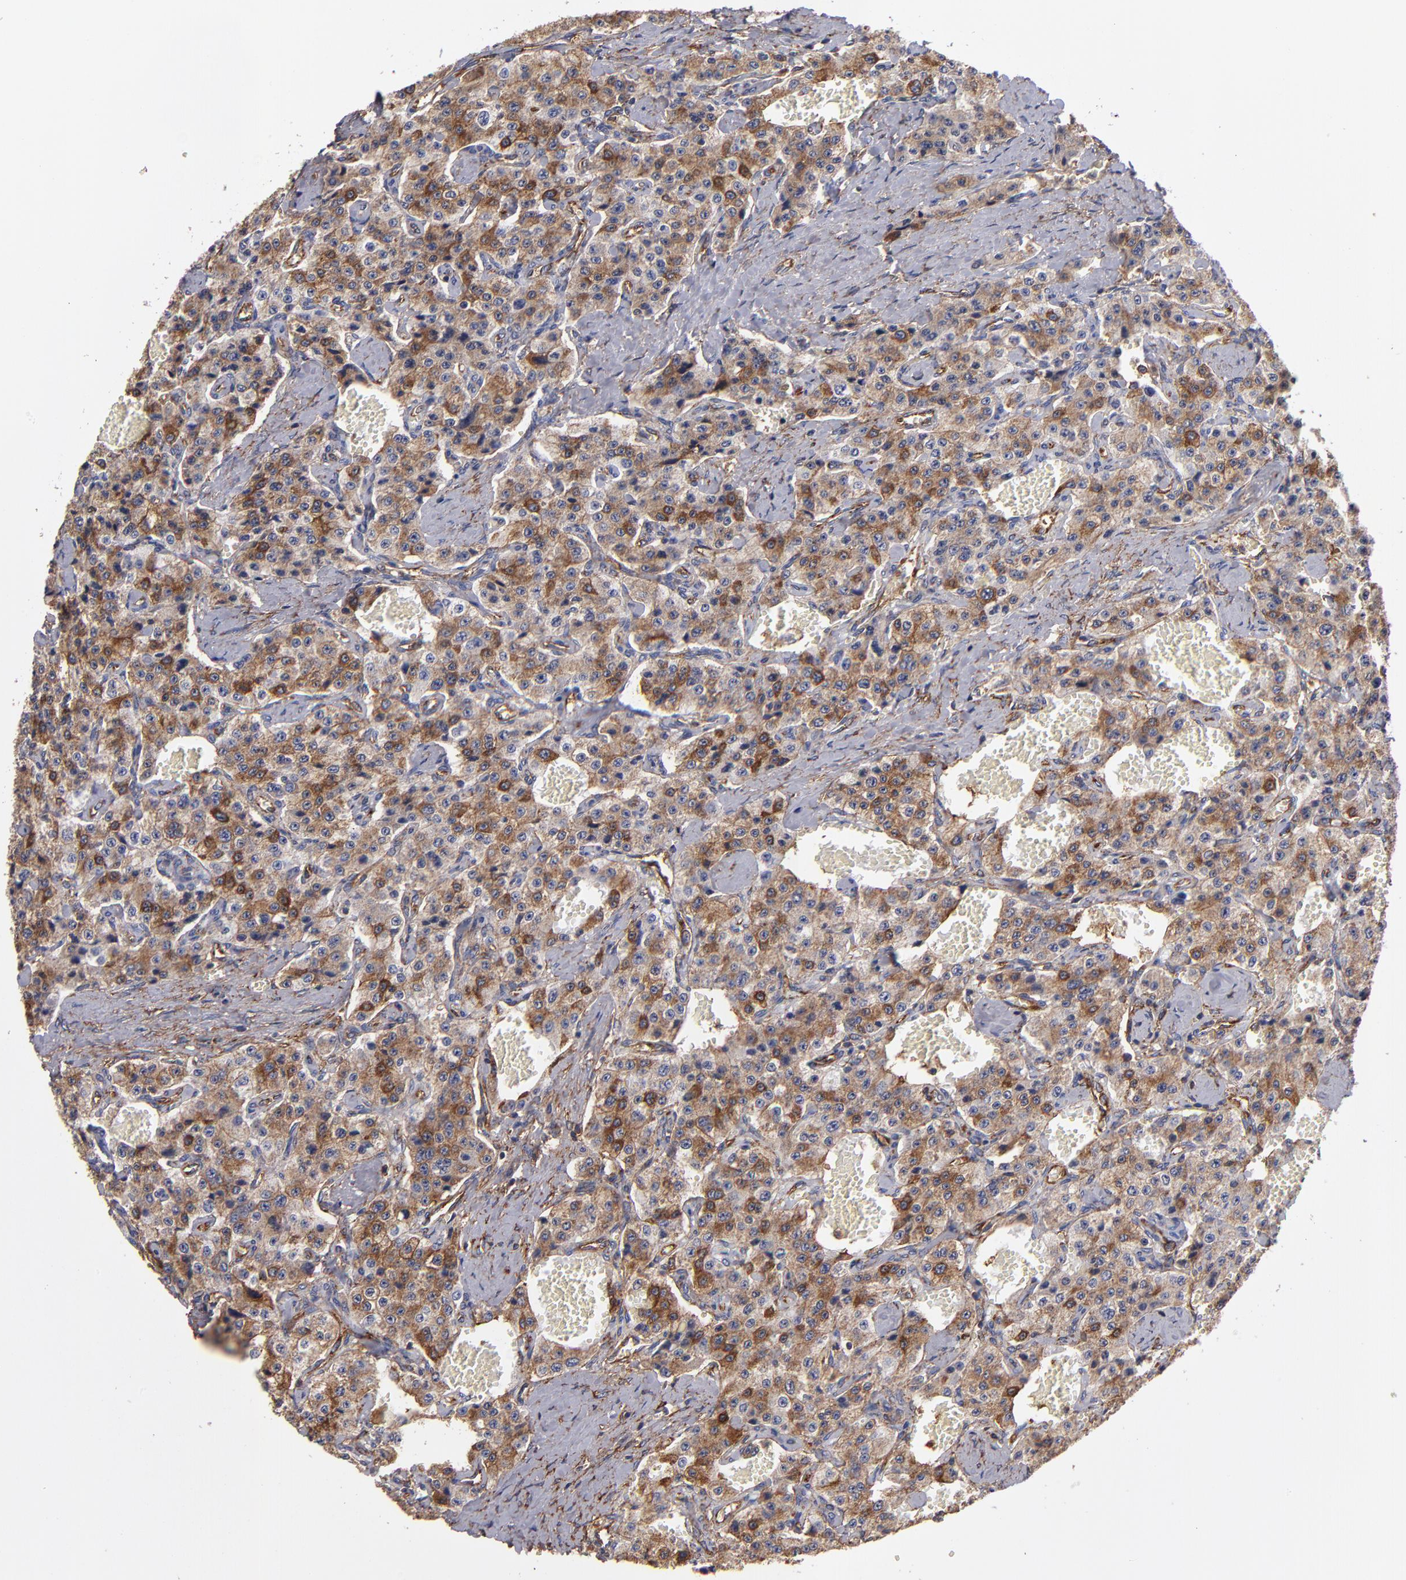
{"staining": {"intensity": "moderate", "quantity": "25%-75%", "location": "cytoplasmic/membranous"}, "tissue": "carcinoid", "cell_type": "Tumor cells", "image_type": "cancer", "snomed": [{"axis": "morphology", "description": "Carcinoid, malignant, NOS"}, {"axis": "topography", "description": "Small intestine"}], "caption": "Tumor cells demonstrate medium levels of moderate cytoplasmic/membranous staining in about 25%-75% of cells in carcinoid.", "gene": "MVP", "patient": {"sex": "male", "age": 52}}